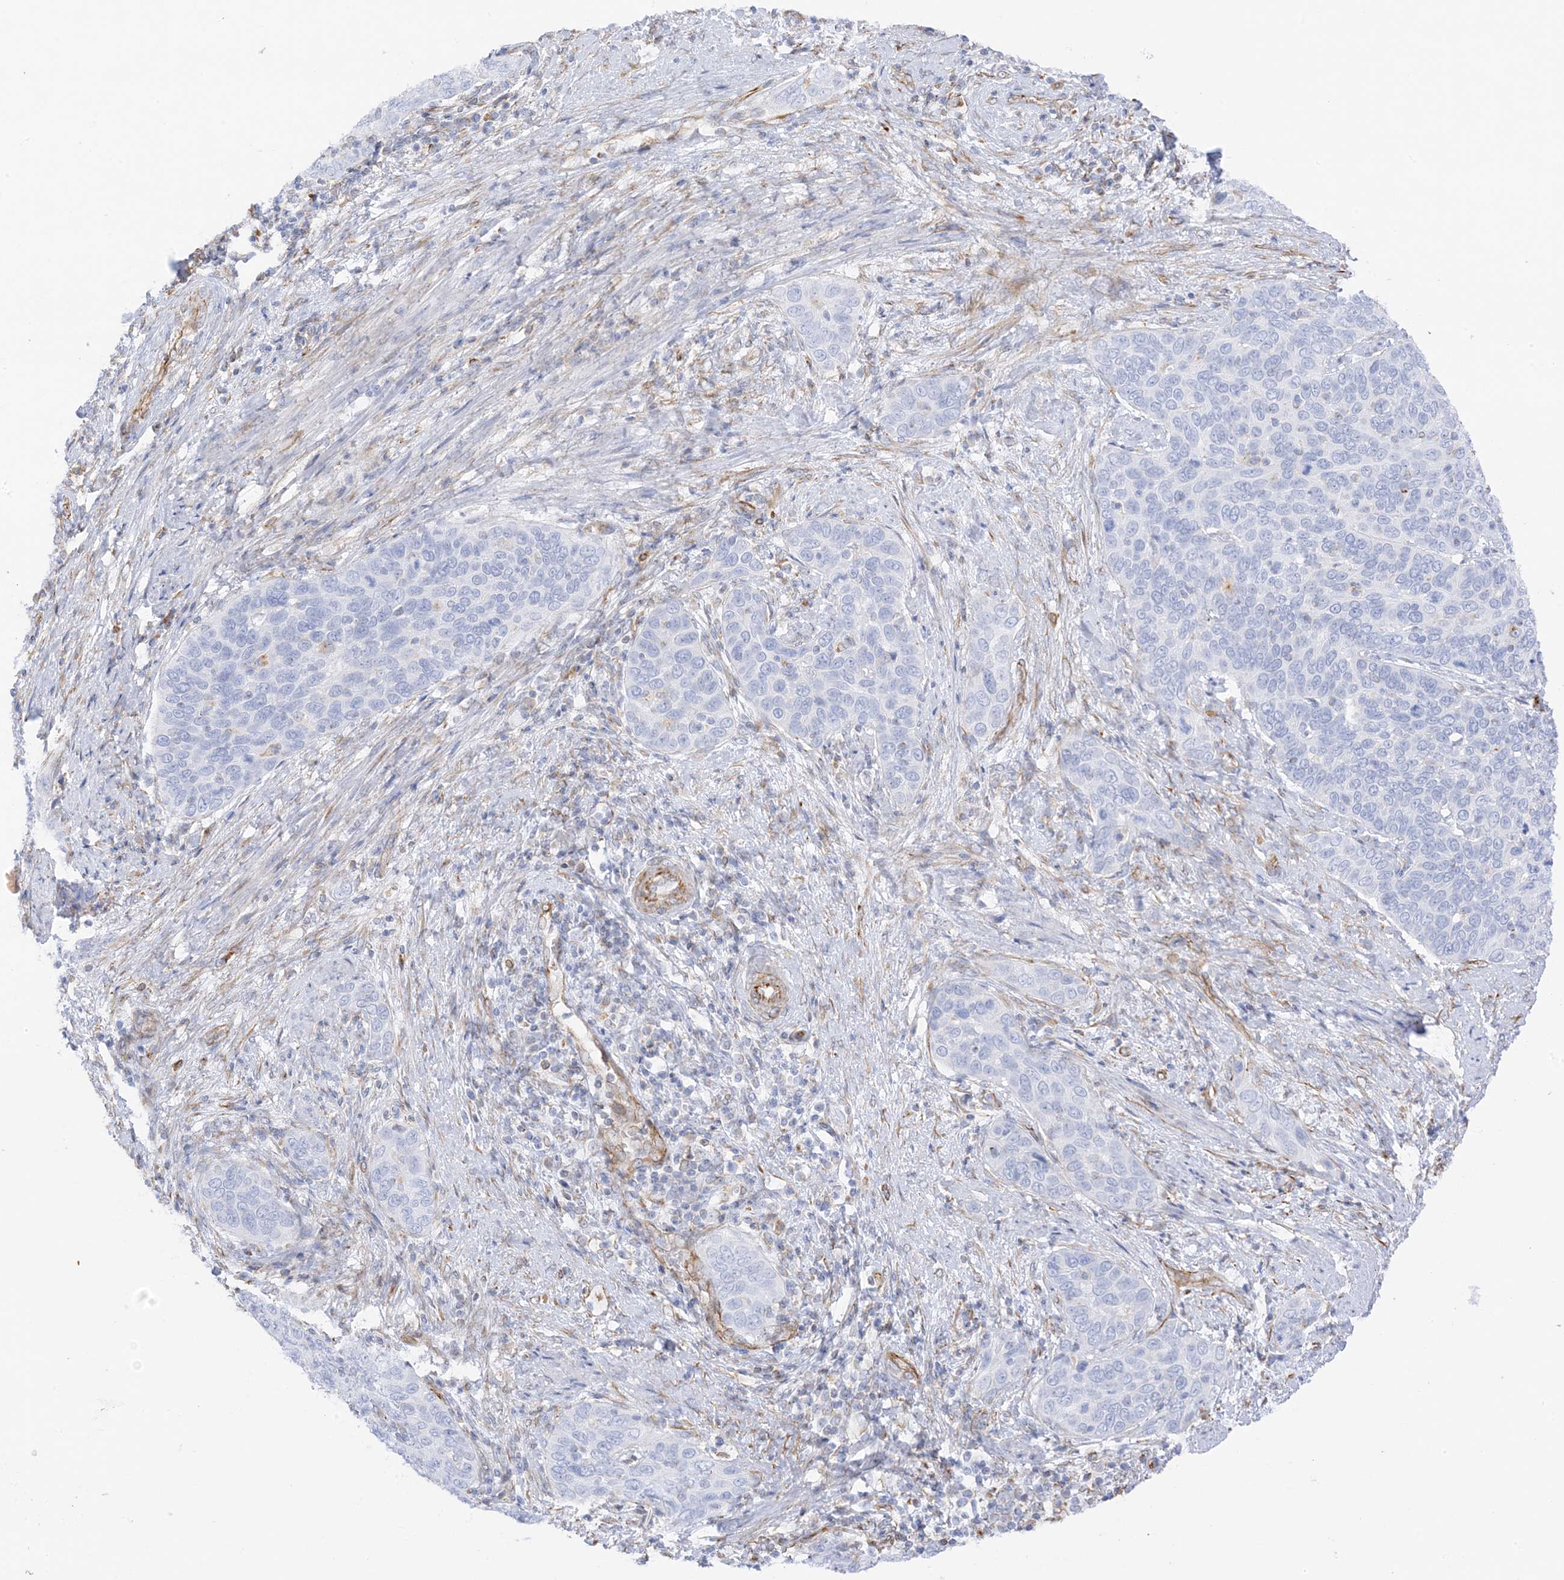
{"staining": {"intensity": "negative", "quantity": "none", "location": "none"}, "tissue": "cervical cancer", "cell_type": "Tumor cells", "image_type": "cancer", "snomed": [{"axis": "morphology", "description": "Squamous cell carcinoma, NOS"}, {"axis": "topography", "description": "Cervix"}], "caption": "High power microscopy micrograph of an immunohistochemistry image of squamous cell carcinoma (cervical), revealing no significant staining in tumor cells.", "gene": "PID1", "patient": {"sex": "female", "age": 60}}